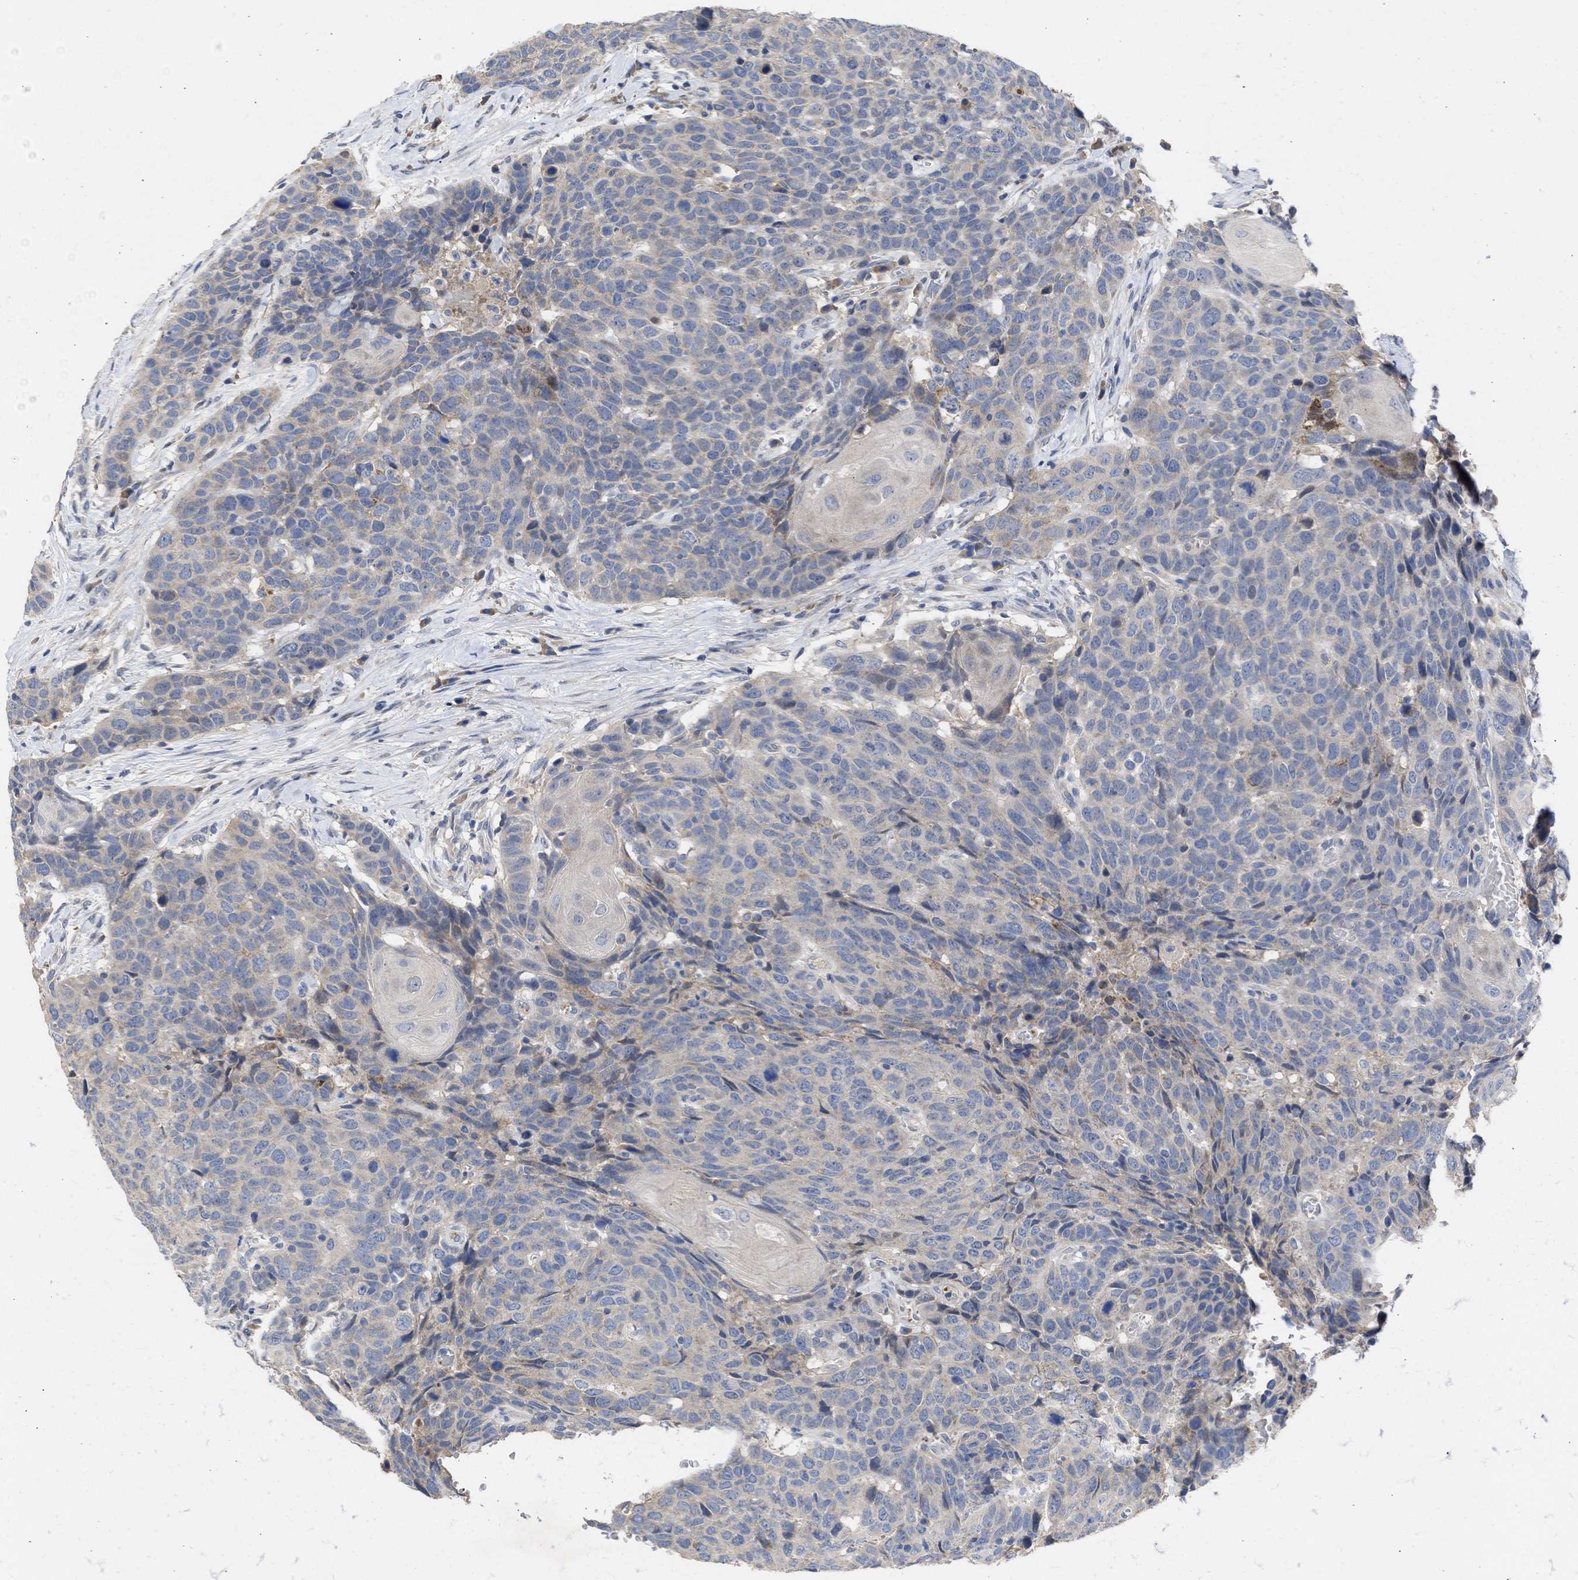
{"staining": {"intensity": "negative", "quantity": "none", "location": "none"}, "tissue": "head and neck cancer", "cell_type": "Tumor cells", "image_type": "cancer", "snomed": [{"axis": "morphology", "description": "Squamous cell carcinoma, NOS"}, {"axis": "topography", "description": "Head-Neck"}], "caption": "Immunohistochemistry of human head and neck squamous cell carcinoma exhibits no expression in tumor cells.", "gene": "ARHGEF4", "patient": {"sex": "male", "age": 66}}